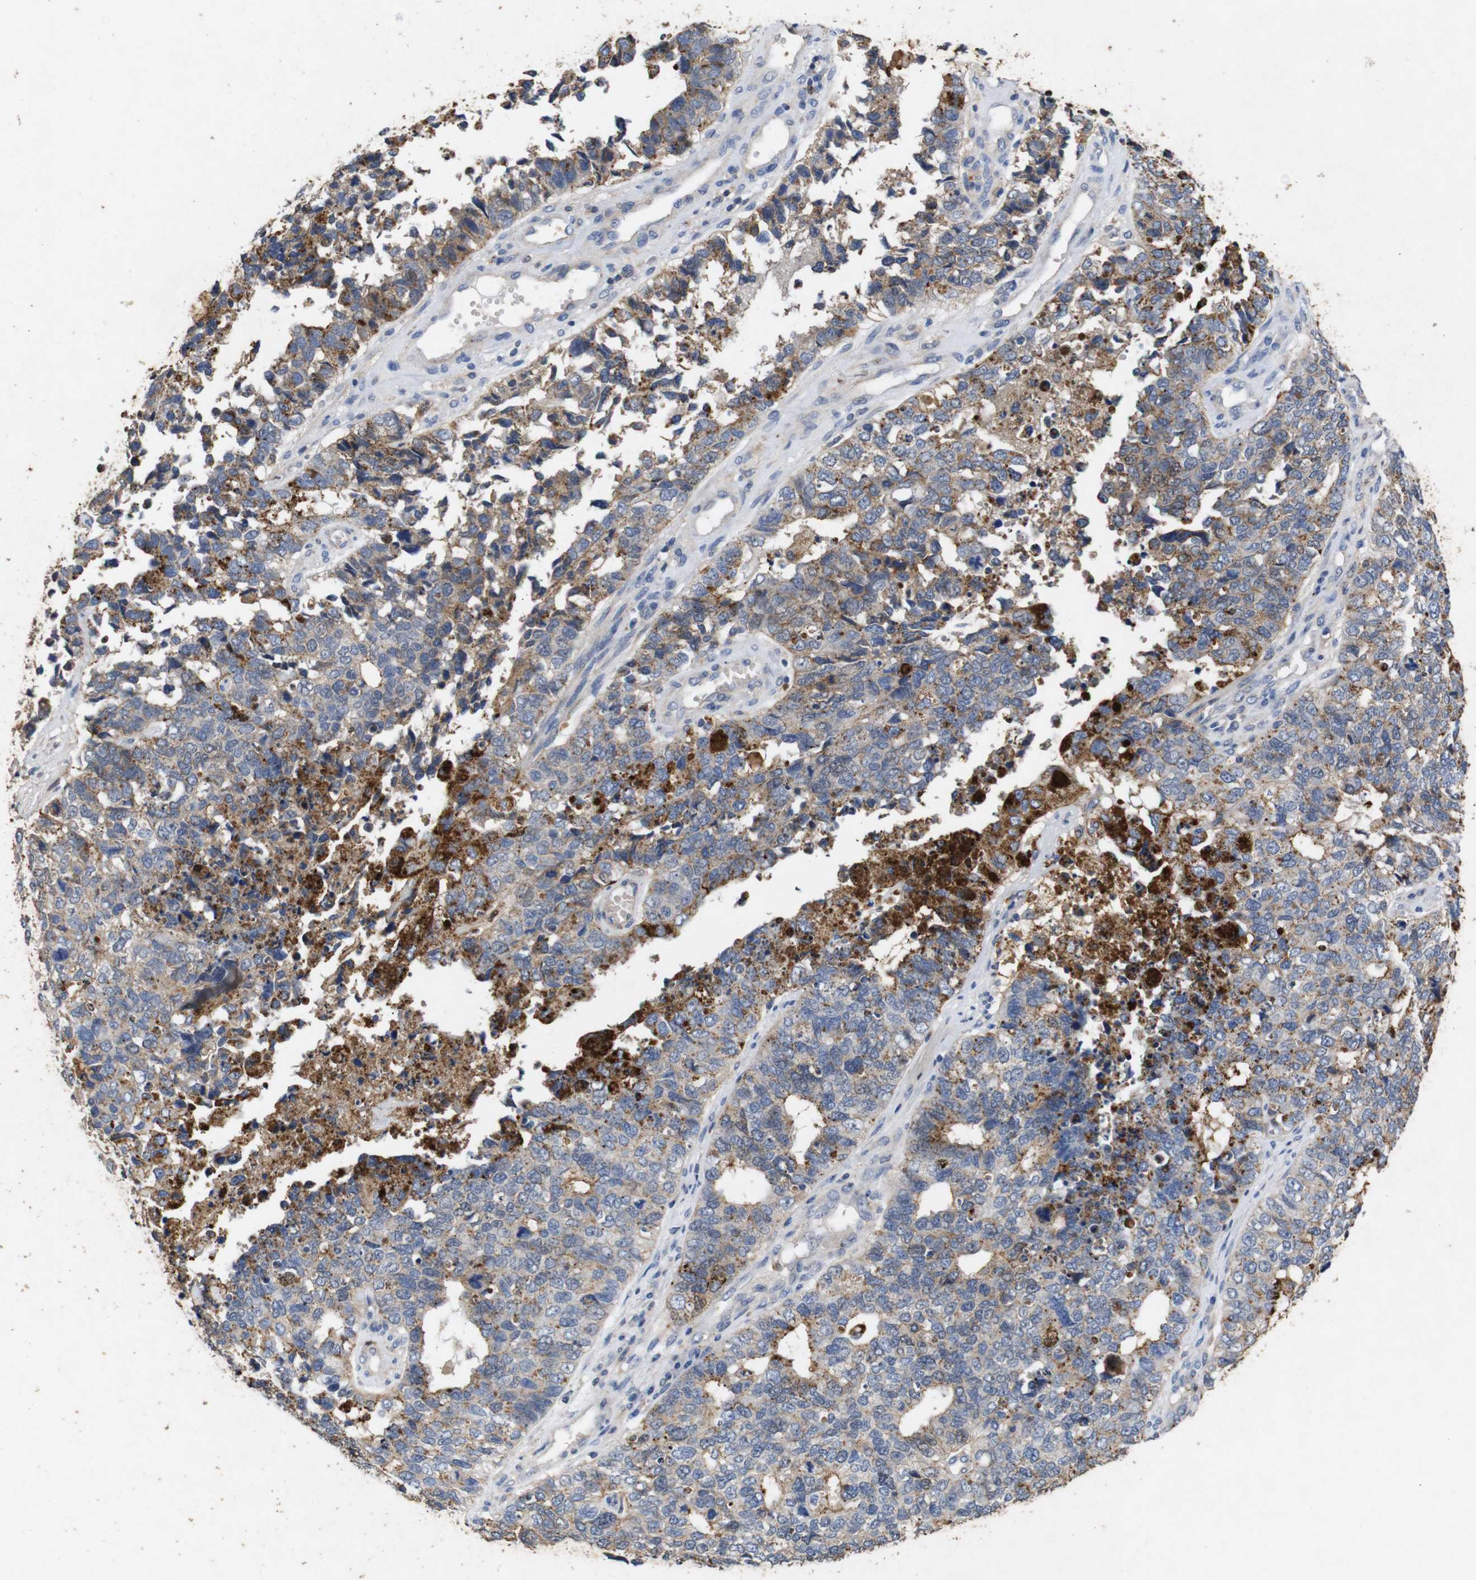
{"staining": {"intensity": "moderate", "quantity": "25%-75%", "location": "cytoplasmic/membranous"}, "tissue": "cervical cancer", "cell_type": "Tumor cells", "image_type": "cancer", "snomed": [{"axis": "morphology", "description": "Squamous cell carcinoma, NOS"}, {"axis": "topography", "description": "Cervix"}], "caption": "This histopathology image exhibits cervical cancer stained with immunohistochemistry to label a protein in brown. The cytoplasmic/membranous of tumor cells show moderate positivity for the protein. Nuclei are counter-stained blue.", "gene": "SDCBP", "patient": {"sex": "female", "age": 63}}